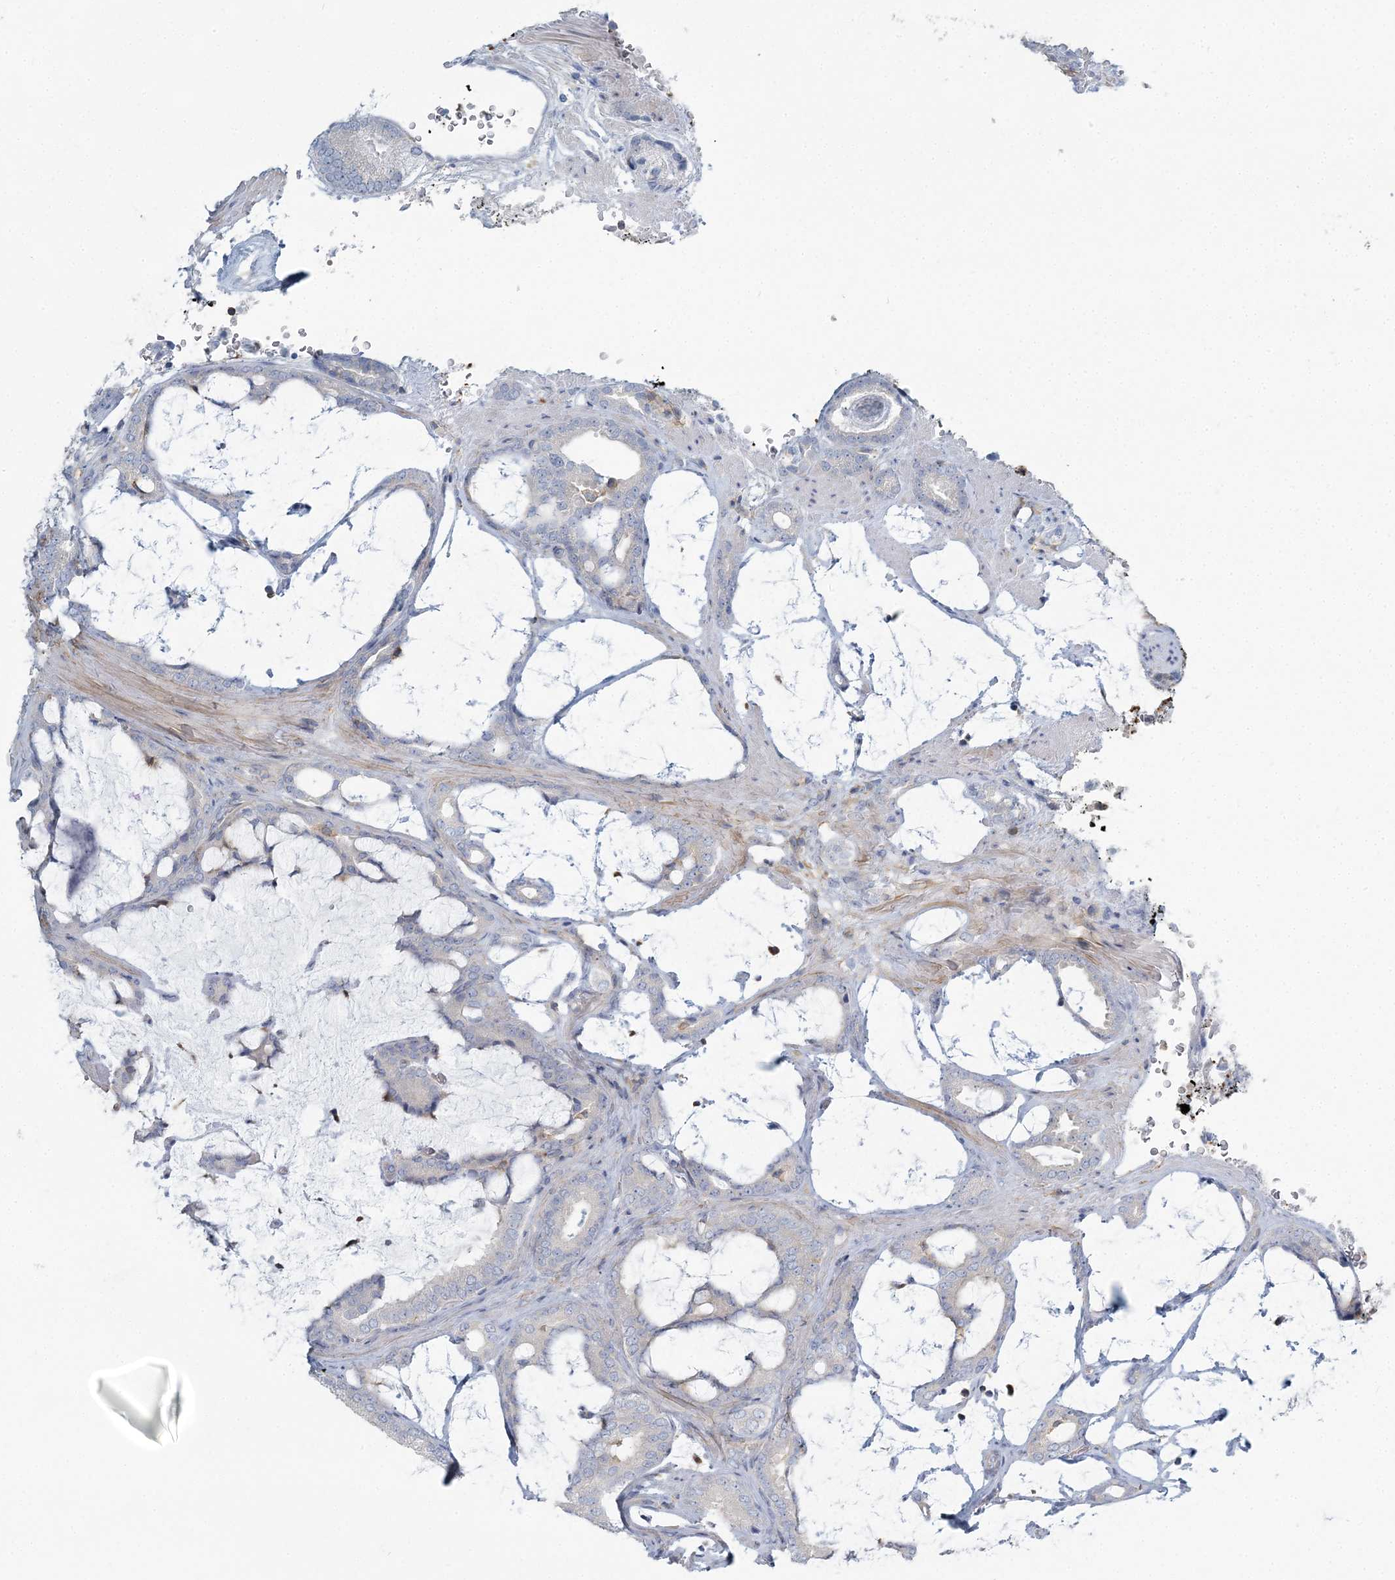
{"staining": {"intensity": "negative", "quantity": "none", "location": "none"}, "tissue": "prostate cancer", "cell_type": "Tumor cells", "image_type": "cancer", "snomed": [{"axis": "morphology", "description": "Adenocarcinoma, Low grade"}, {"axis": "topography", "description": "Prostate"}], "caption": "Prostate cancer (low-grade adenocarcinoma) stained for a protein using immunohistochemistry exhibits no positivity tumor cells.", "gene": "CUEDC2", "patient": {"sex": "male", "age": 71}}